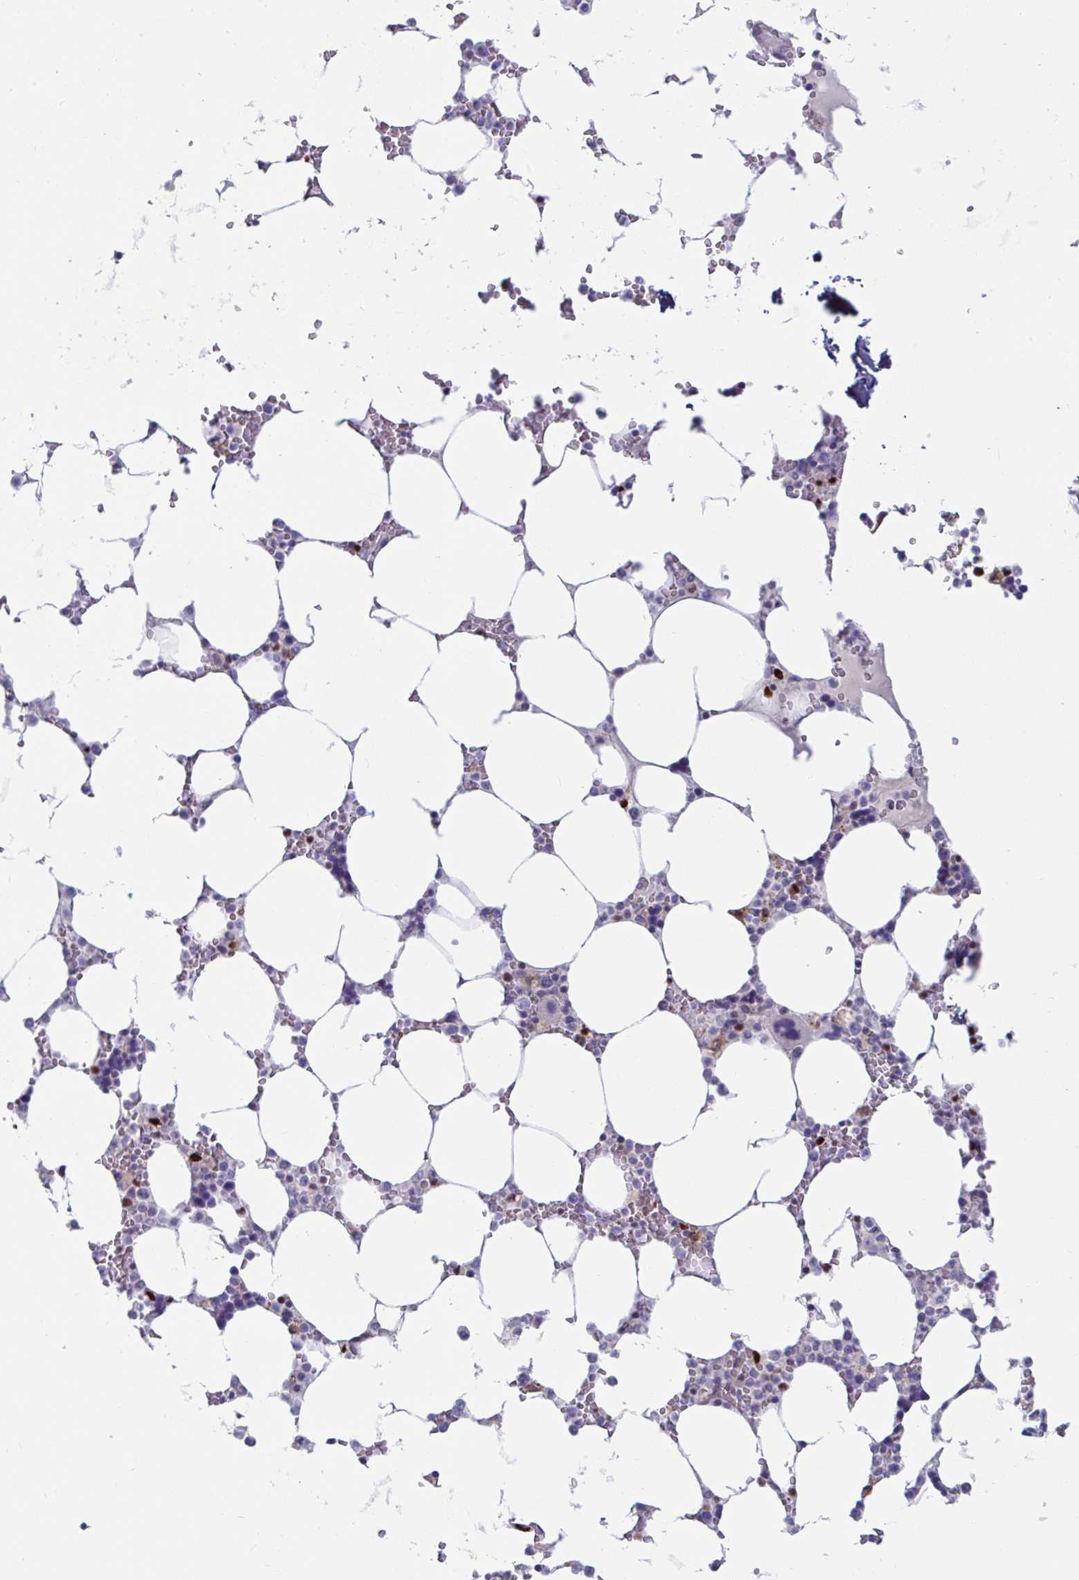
{"staining": {"intensity": "moderate", "quantity": "<25%", "location": "nuclear"}, "tissue": "bone marrow", "cell_type": "Hematopoietic cells", "image_type": "normal", "snomed": [{"axis": "morphology", "description": "Normal tissue, NOS"}, {"axis": "topography", "description": "Bone marrow"}], "caption": "Human bone marrow stained with a brown dye demonstrates moderate nuclear positive staining in about <25% of hematopoietic cells.", "gene": "ZNF586", "patient": {"sex": "male", "age": 64}}